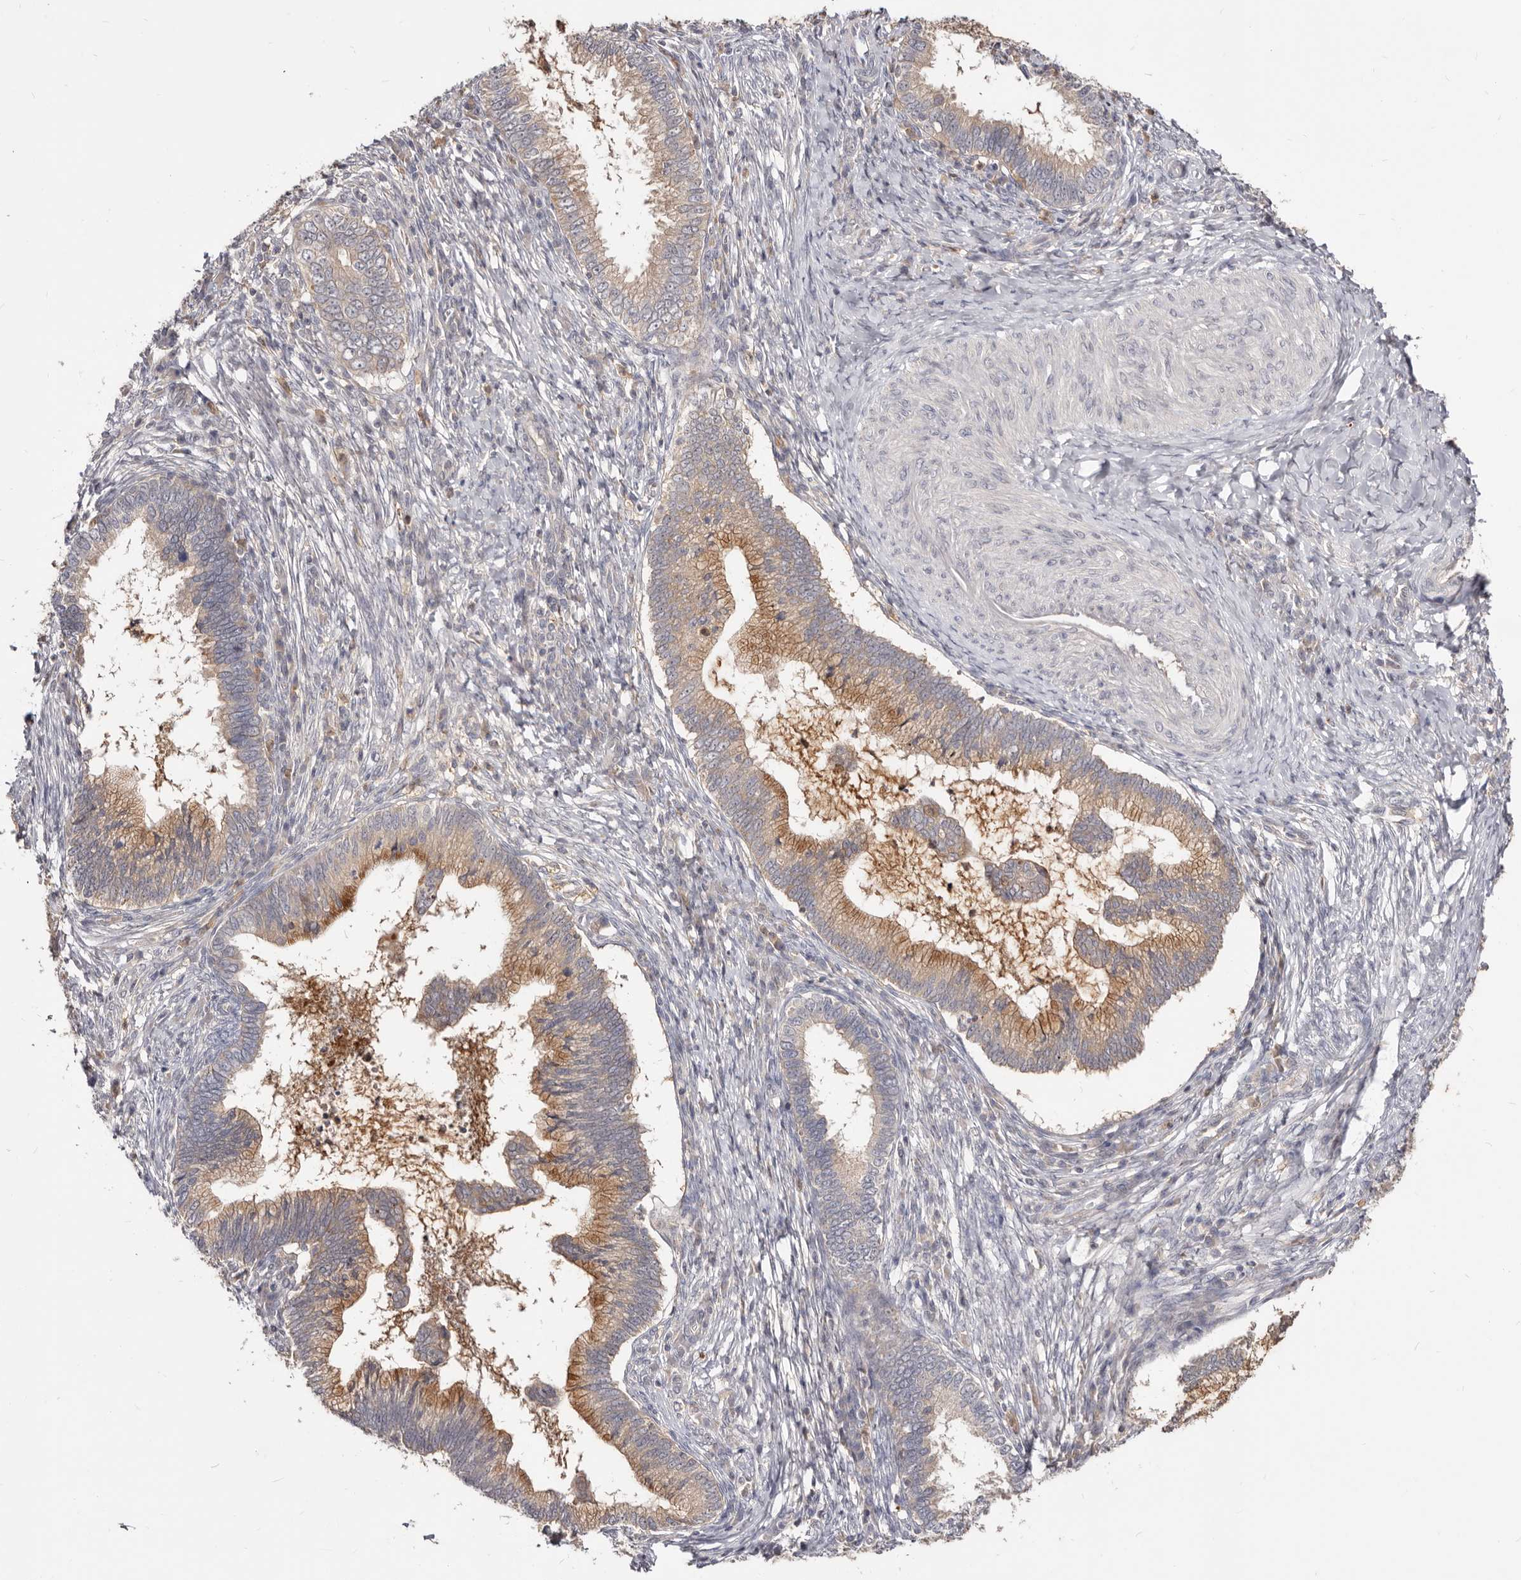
{"staining": {"intensity": "moderate", "quantity": ">75%", "location": "cytoplasmic/membranous"}, "tissue": "cervical cancer", "cell_type": "Tumor cells", "image_type": "cancer", "snomed": [{"axis": "morphology", "description": "Adenocarcinoma, NOS"}, {"axis": "topography", "description": "Cervix"}], "caption": "This is an image of IHC staining of cervical adenocarcinoma, which shows moderate staining in the cytoplasmic/membranous of tumor cells.", "gene": "TC2N", "patient": {"sex": "female", "age": 36}}